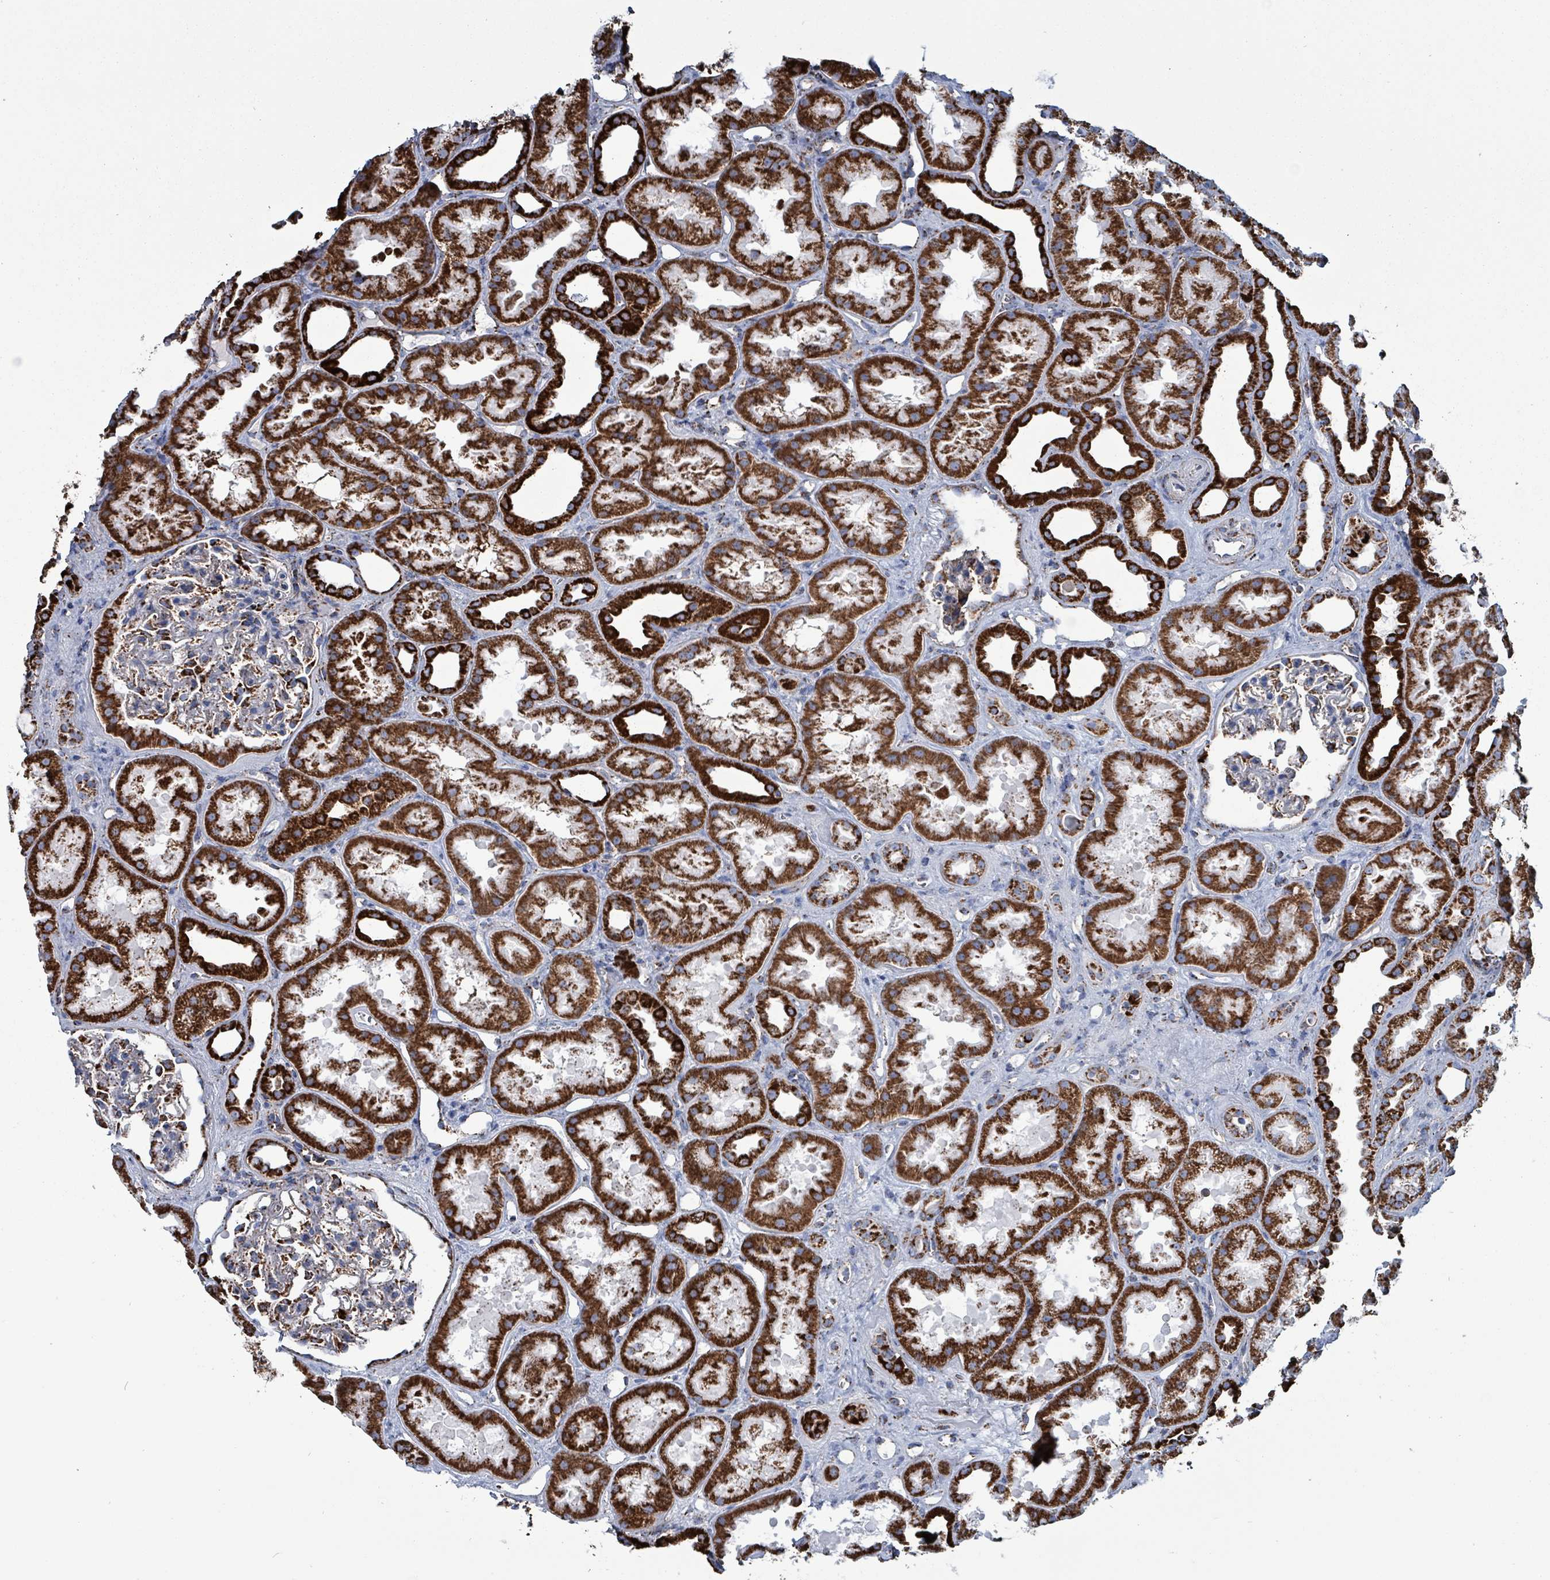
{"staining": {"intensity": "moderate", "quantity": ">75%", "location": "cytoplasmic/membranous"}, "tissue": "kidney", "cell_type": "Cells in glomeruli", "image_type": "normal", "snomed": [{"axis": "morphology", "description": "Normal tissue, NOS"}, {"axis": "topography", "description": "Kidney"}], "caption": "Cells in glomeruli demonstrate medium levels of moderate cytoplasmic/membranous positivity in approximately >75% of cells in unremarkable human kidney.", "gene": "IDH3B", "patient": {"sex": "male", "age": 61}}